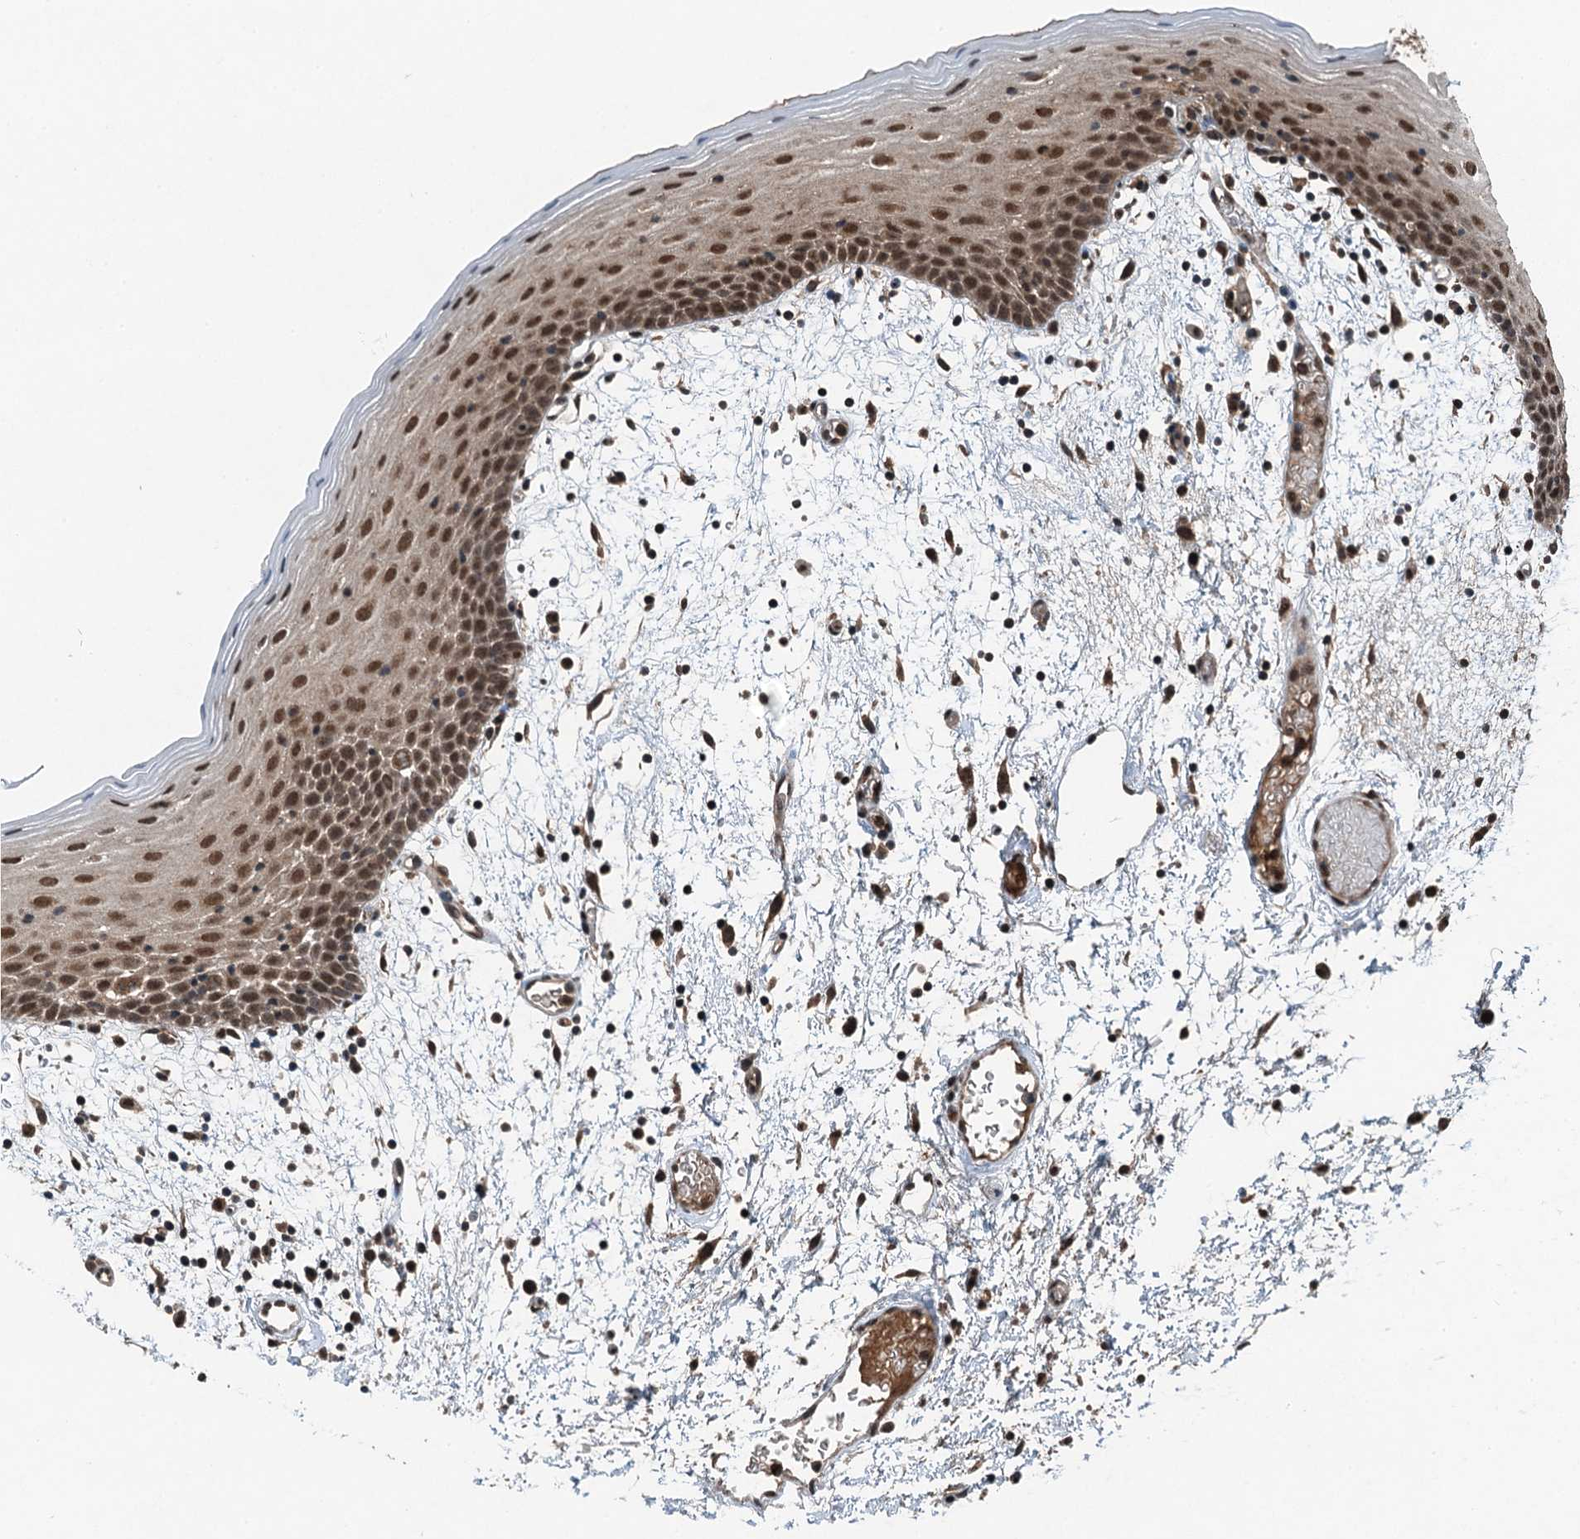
{"staining": {"intensity": "strong", "quantity": ">75%", "location": "nuclear"}, "tissue": "oral mucosa", "cell_type": "Squamous epithelial cells", "image_type": "normal", "snomed": [{"axis": "morphology", "description": "Normal tissue, NOS"}, {"axis": "topography", "description": "Skeletal muscle"}, {"axis": "topography", "description": "Oral tissue"}, {"axis": "topography", "description": "Salivary gland"}, {"axis": "topography", "description": "Peripheral nerve tissue"}], "caption": "A histopathology image of oral mucosa stained for a protein shows strong nuclear brown staining in squamous epithelial cells.", "gene": "UBXN6", "patient": {"sex": "male", "age": 54}}